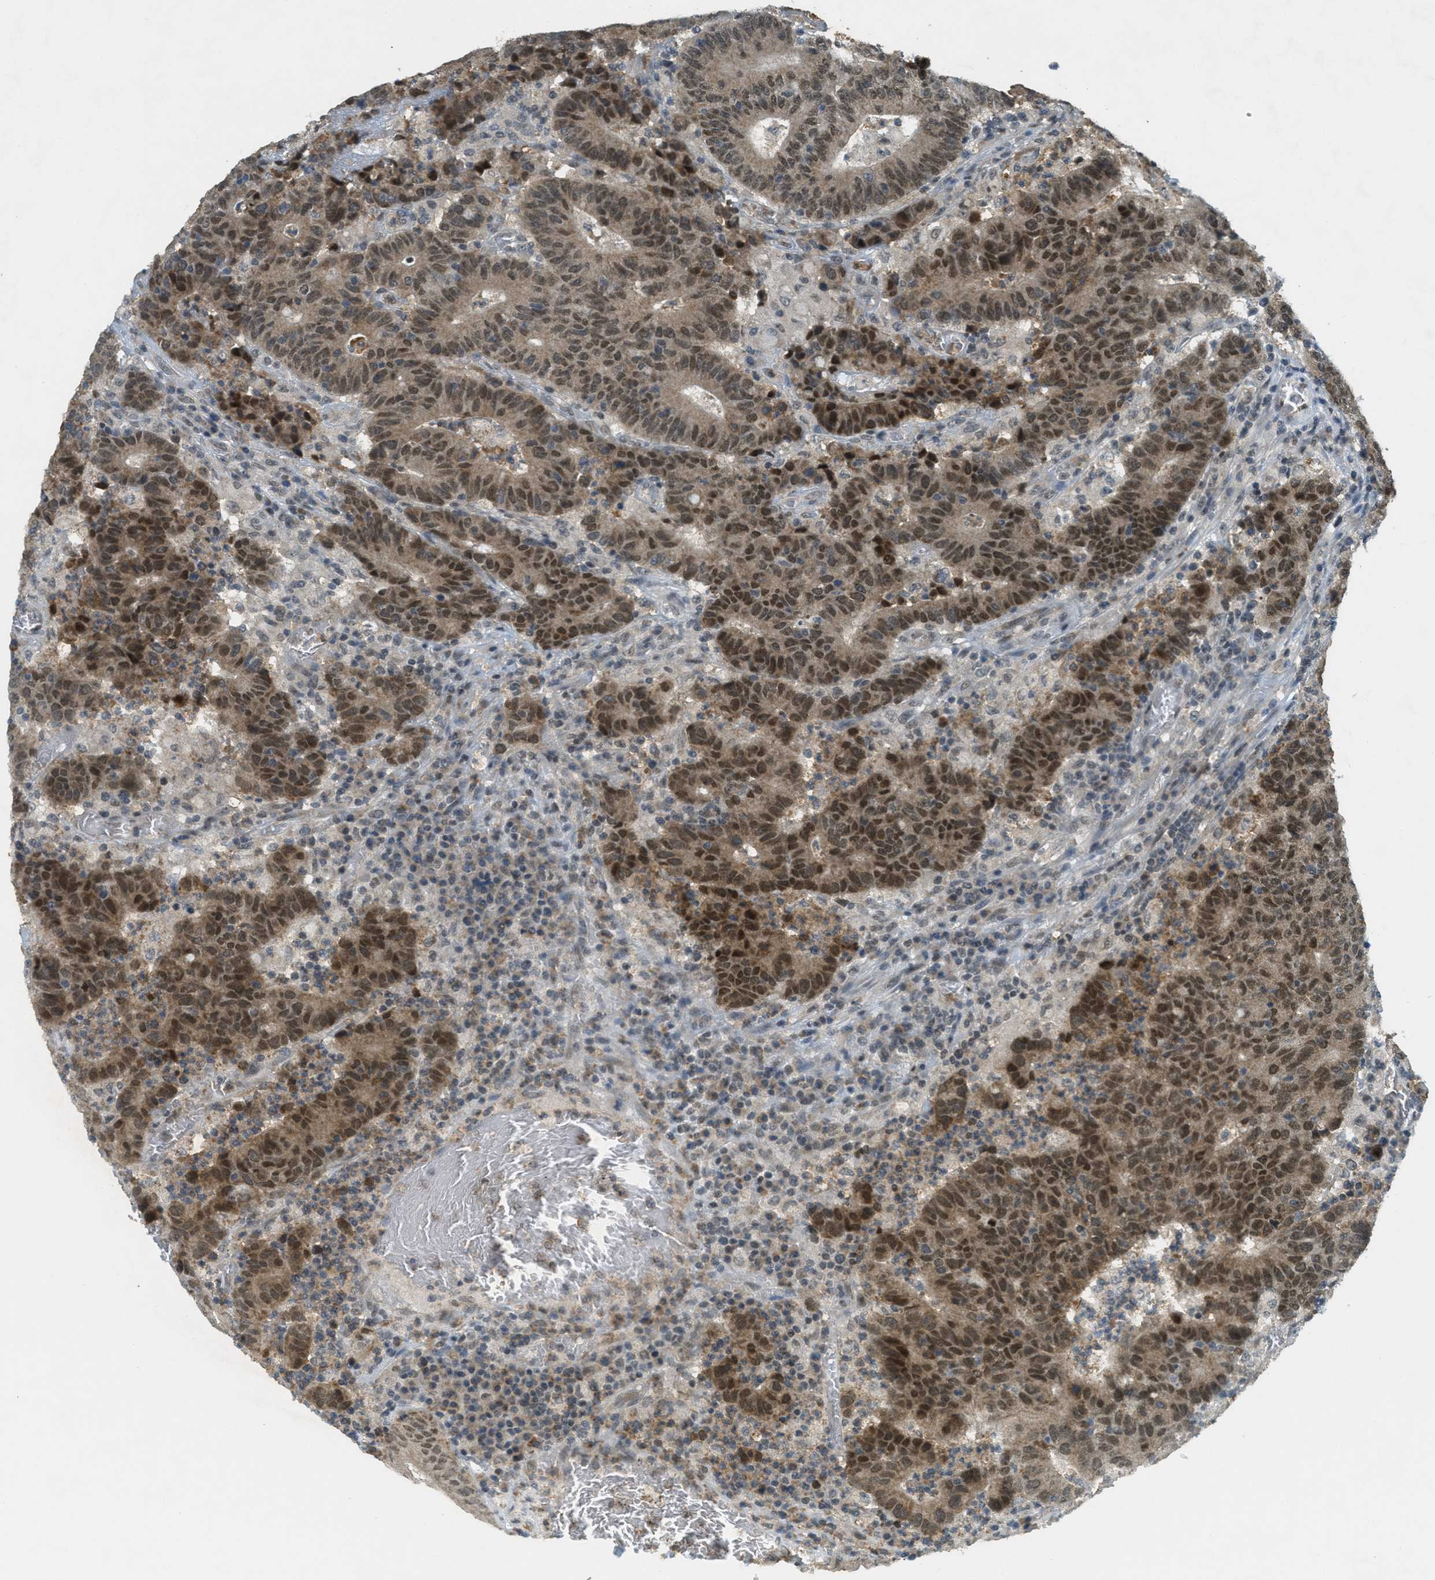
{"staining": {"intensity": "moderate", "quantity": ">75%", "location": "cytoplasmic/membranous,nuclear"}, "tissue": "colorectal cancer", "cell_type": "Tumor cells", "image_type": "cancer", "snomed": [{"axis": "morphology", "description": "Normal tissue, NOS"}, {"axis": "morphology", "description": "Adenocarcinoma, NOS"}, {"axis": "topography", "description": "Colon"}], "caption": "Immunohistochemical staining of human colorectal cancer exhibits medium levels of moderate cytoplasmic/membranous and nuclear expression in approximately >75% of tumor cells.", "gene": "TCF20", "patient": {"sex": "female", "age": 75}}